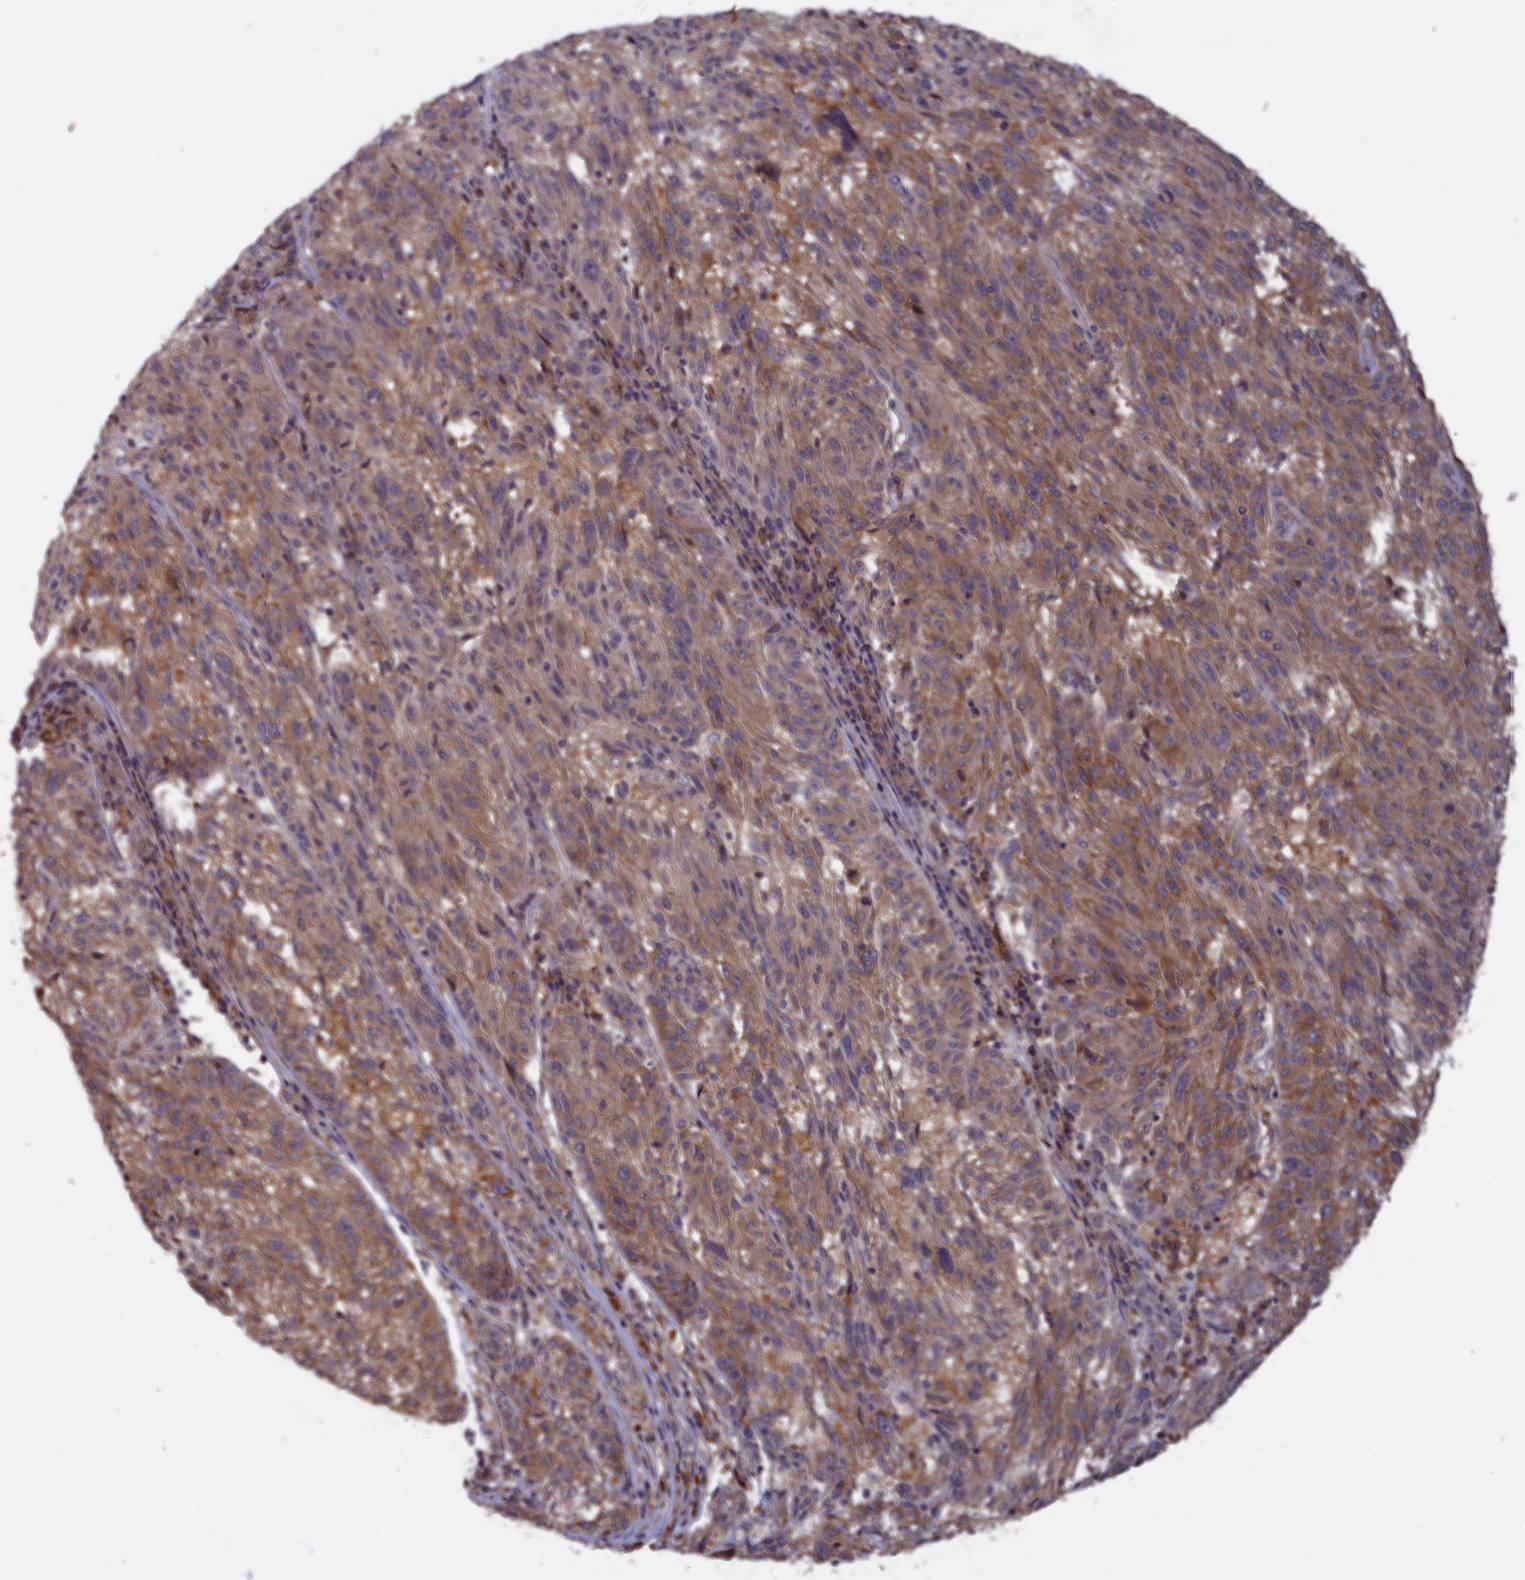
{"staining": {"intensity": "moderate", "quantity": ">75%", "location": "cytoplasmic/membranous"}, "tissue": "melanoma", "cell_type": "Tumor cells", "image_type": "cancer", "snomed": [{"axis": "morphology", "description": "Malignant melanoma, NOS"}, {"axis": "topography", "description": "Skin"}], "caption": "A medium amount of moderate cytoplasmic/membranous positivity is appreciated in about >75% of tumor cells in melanoma tissue.", "gene": "CACTIN", "patient": {"sex": "male", "age": 53}}